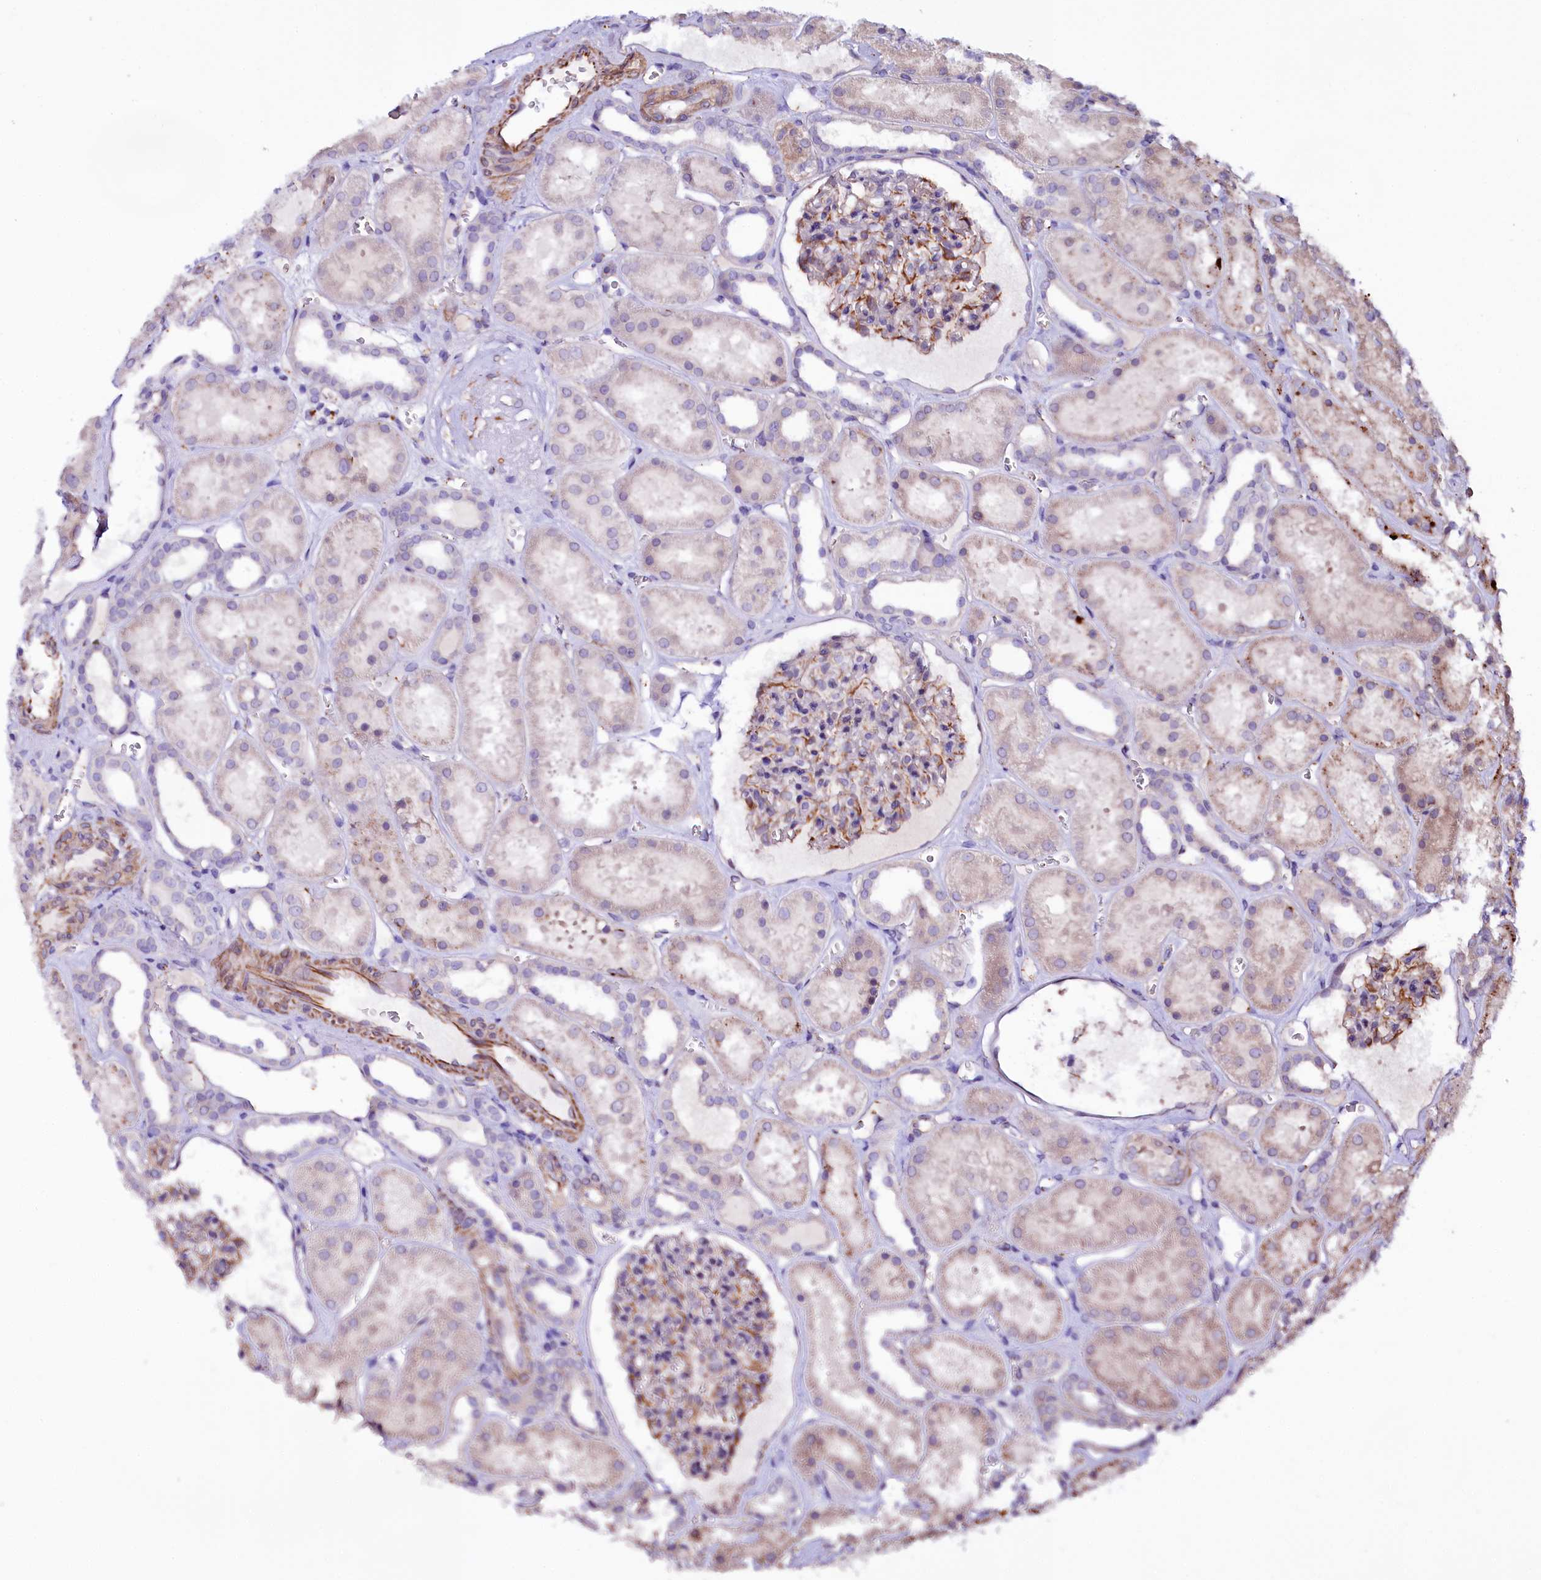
{"staining": {"intensity": "moderate", "quantity": "<25%", "location": "cytoplasmic/membranous"}, "tissue": "kidney", "cell_type": "Cells in glomeruli", "image_type": "normal", "snomed": [{"axis": "morphology", "description": "Normal tissue, NOS"}, {"axis": "topography", "description": "Kidney"}], "caption": "Kidney stained for a protein reveals moderate cytoplasmic/membranous positivity in cells in glomeruli. (DAB (3,3'-diaminobenzidine) IHC, brown staining for protein, blue staining for nuclei).", "gene": "TTC12", "patient": {"sex": "female", "age": 41}}